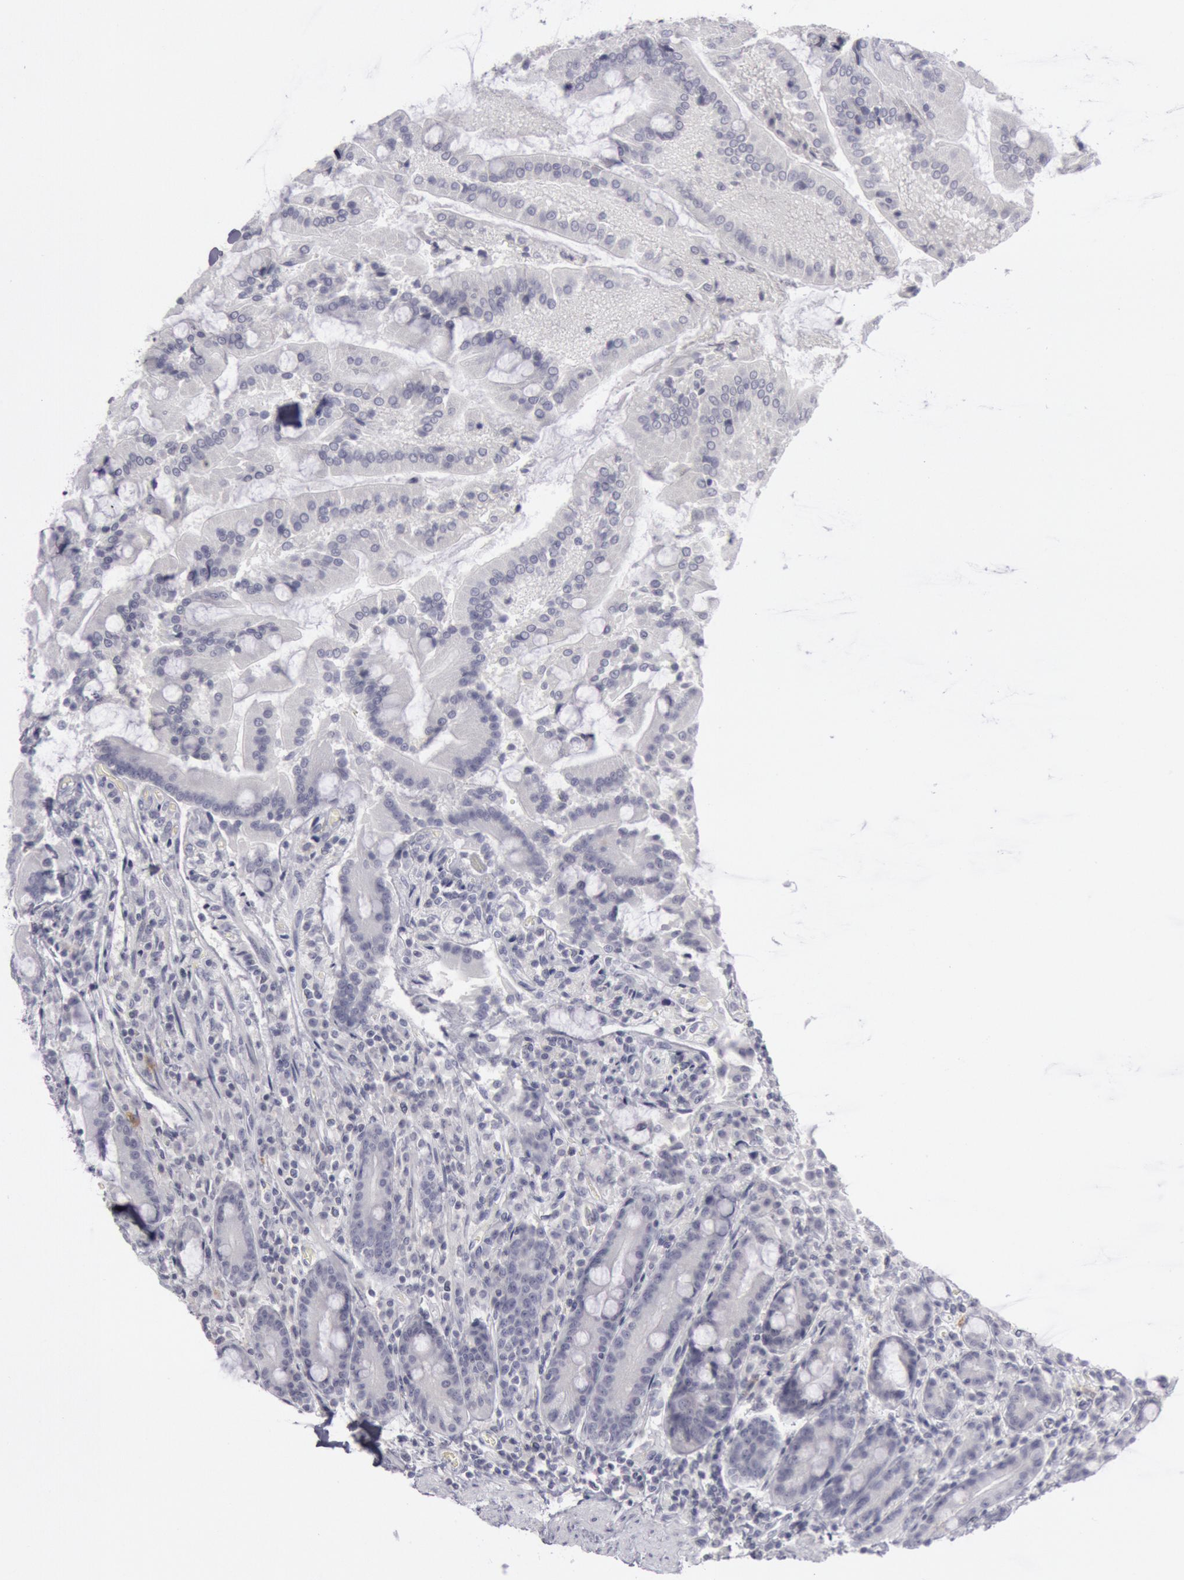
{"staining": {"intensity": "negative", "quantity": "none", "location": "none"}, "tissue": "duodenum", "cell_type": "Glandular cells", "image_type": "normal", "snomed": [{"axis": "morphology", "description": "Normal tissue, NOS"}, {"axis": "topography", "description": "Duodenum"}], "caption": "Immunohistochemical staining of unremarkable duodenum reveals no significant positivity in glandular cells.", "gene": "KRT16", "patient": {"sex": "female", "age": 64}}